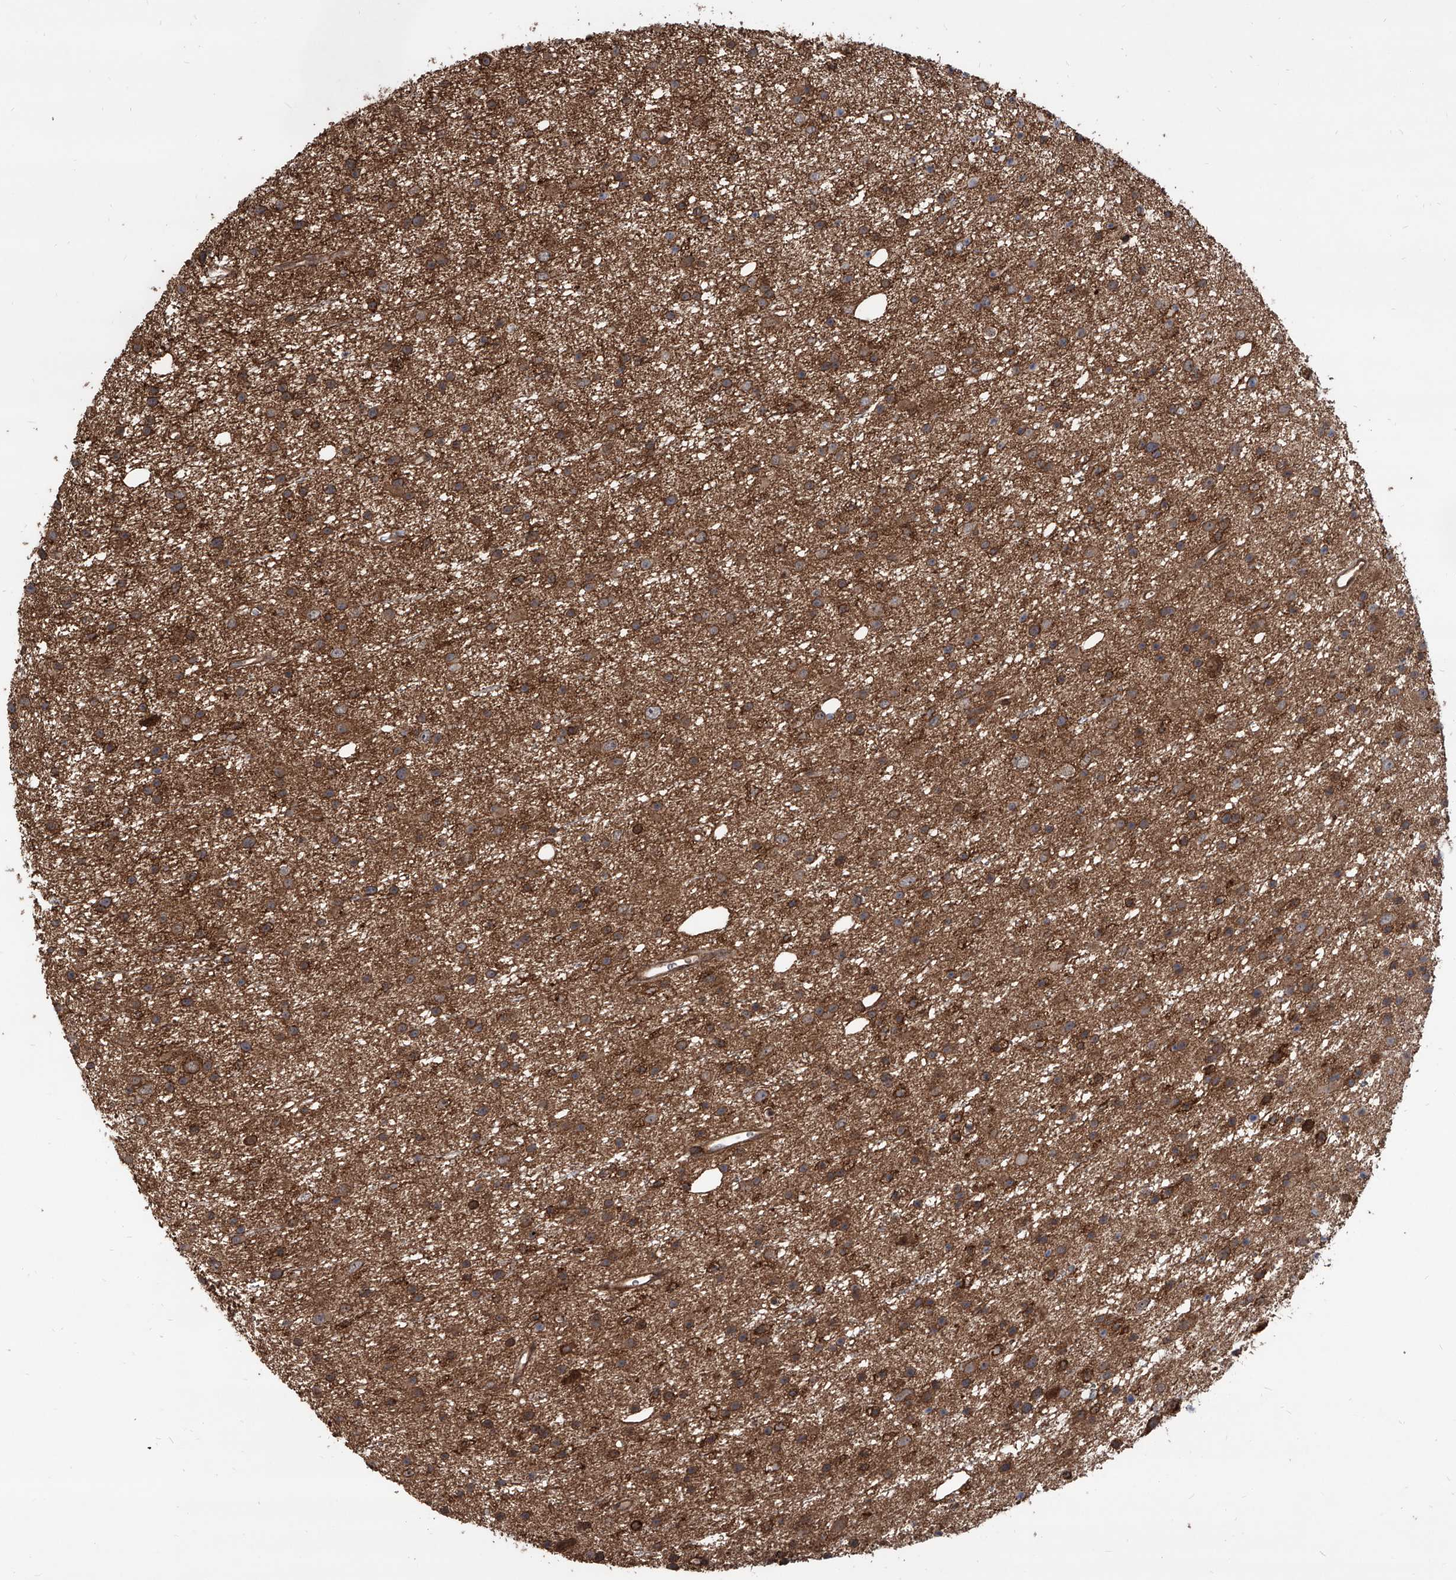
{"staining": {"intensity": "moderate", "quantity": ">75%", "location": "cytoplasmic/membranous"}, "tissue": "glioma", "cell_type": "Tumor cells", "image_type": "cancer", "snomed": [{"axis": "morphology", "description": "Glioma, malignant, Low grade"}, {"axis": "topography", "description": "Cerebral cortex"}], "caption": "Immunohistochemical staining of human glioma shows moderate cytoplasmic/membranous protein staining in approximately >75% of tumor cells. (DAB IHC, brown staining for protein, blue staining for nuclei).", "gene": "MAGED2", "patient": {"sex": "female", "age": 39}}